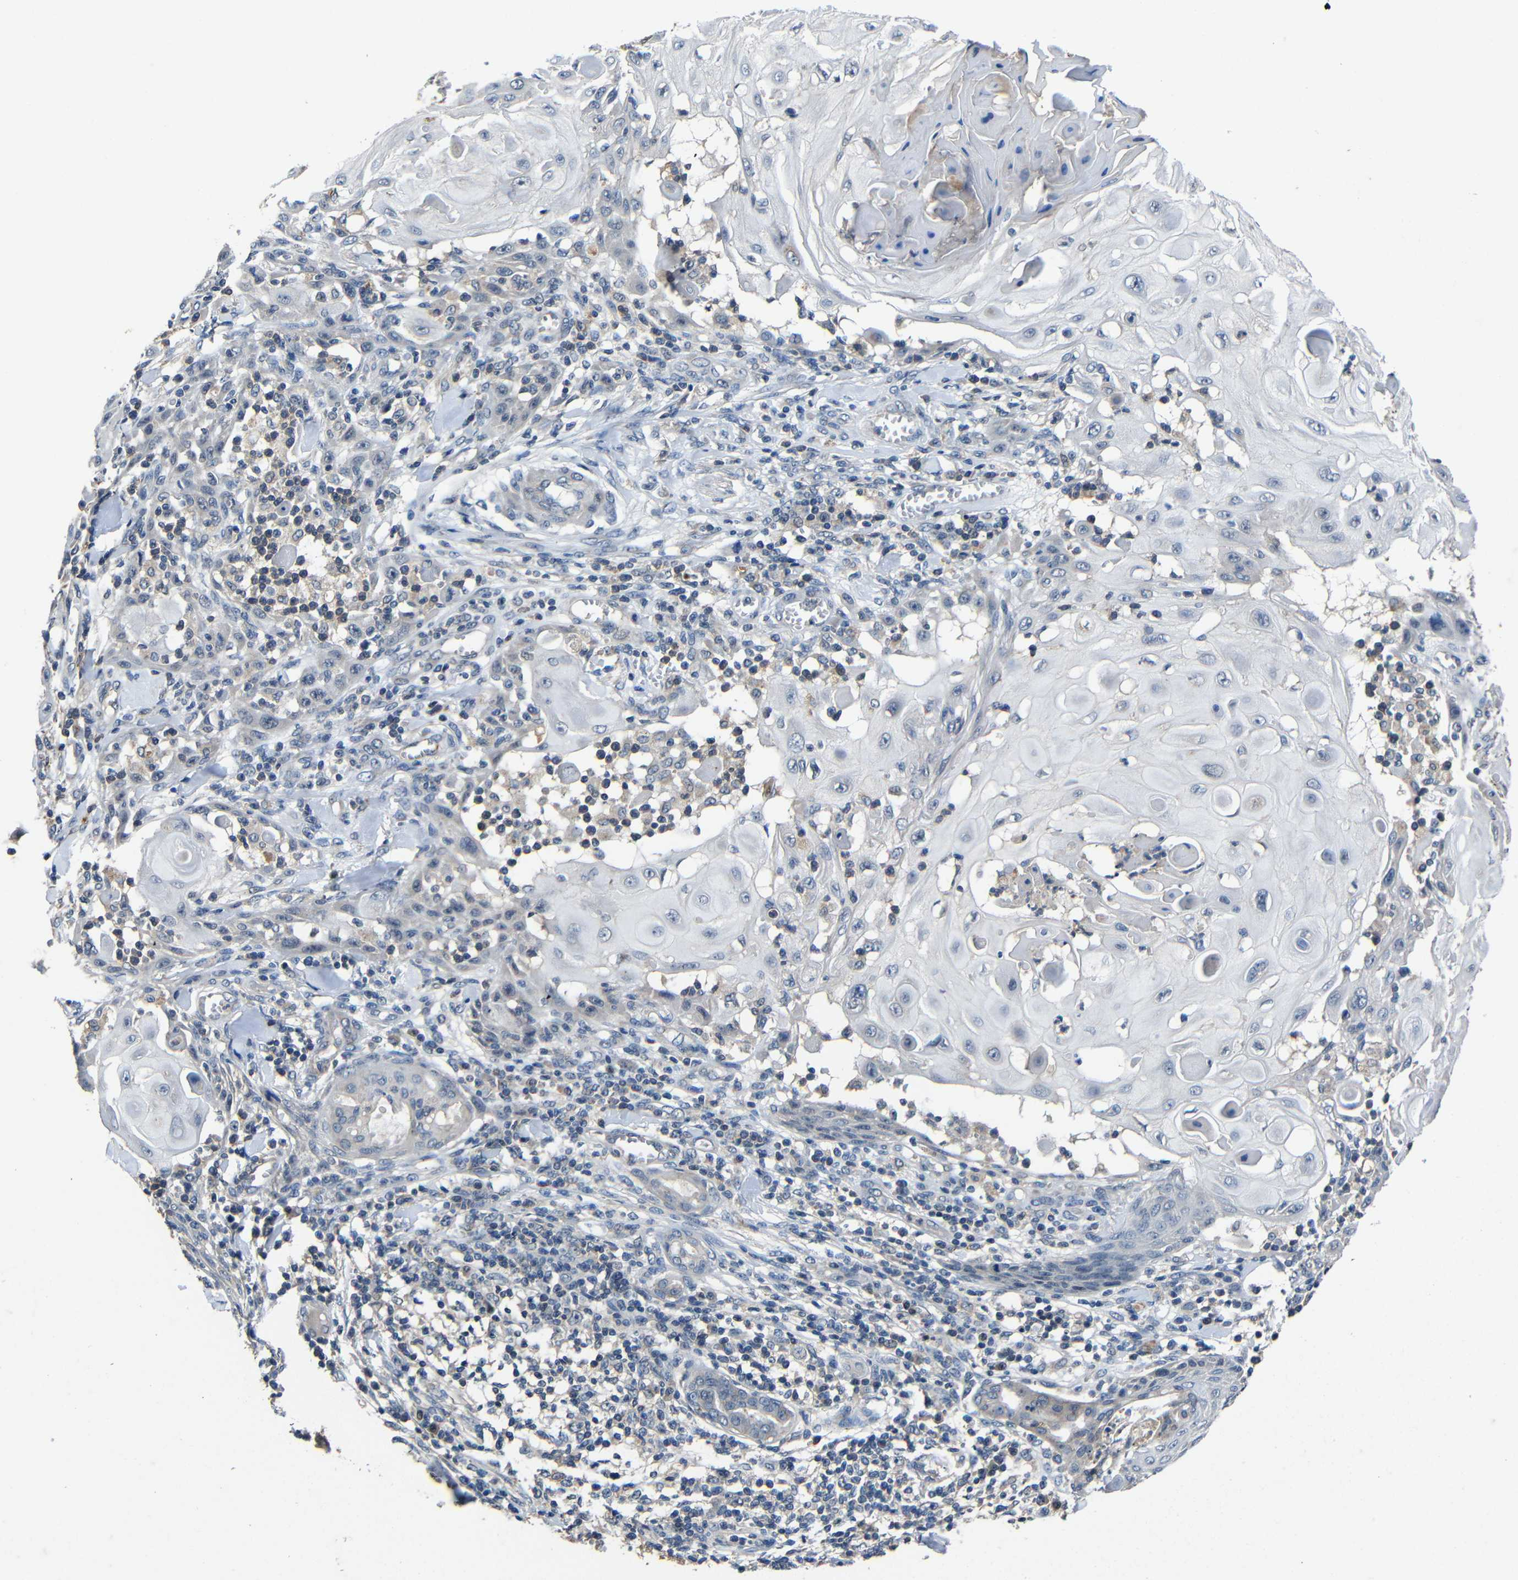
{"staining": {"intensity": "negative", "quantity": "none", "location": "none"}, "tissue": "skin cancer", "cell_type": "Tumor cells", "image_type": "cancer", "snomed": [{"axis": "morphology", "description": "Squamous cell carcinoma, NOS"}, {"axis": "topography", "description": "Skin"}], "caption": "The photomicrograph displays no staining of tumor cells in skin cancer.", "gene": "C6orf89", "patient": {"sex": "male", "age": 24}}